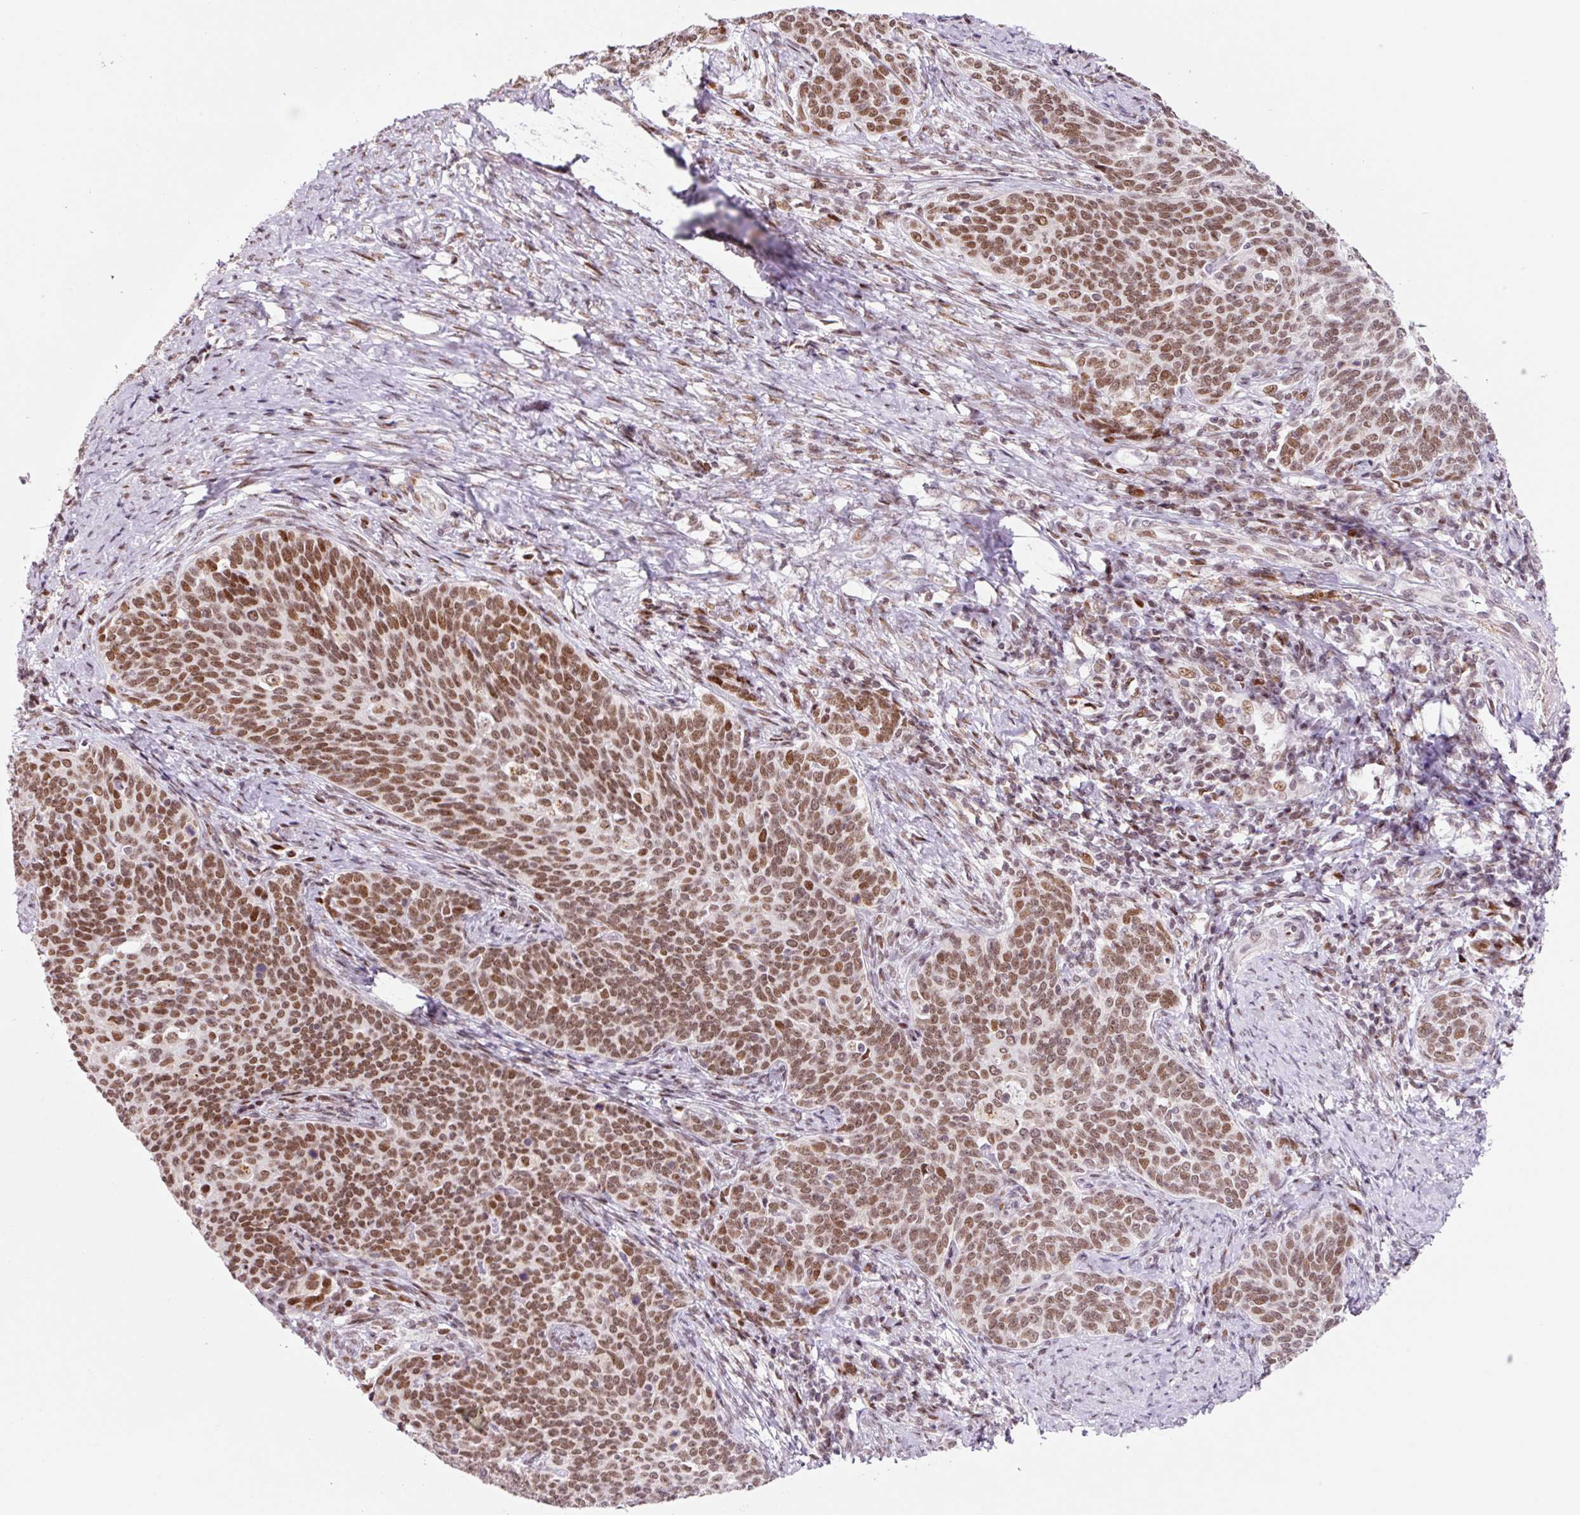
{"staining": {"intensity": "moderate", "quantity": ">75%", "location": "nuclear"}, "tissue": "cervical cancer", "cell_type": "Tumor cells", "image_type": "cancer", "snomed": [{"axis": "morphology", "description": "Squamous cell carcinoma, NOS"}, {"axis": "topography", "description": "Cervix"}], "caption": "Brown immunohistochemical staining in human cervical squamous cell carcinoma reveals moderate nuclear staining in approximately >75% of tumor cells. The staining was performed using DAB (3,3'-diaminobenzidine), with brown indicating positive protein expression. Nuclei are stained blue with hematoxylin.", "gene": "CCNL2", "patient": {"sex": "female", "age": 39}}